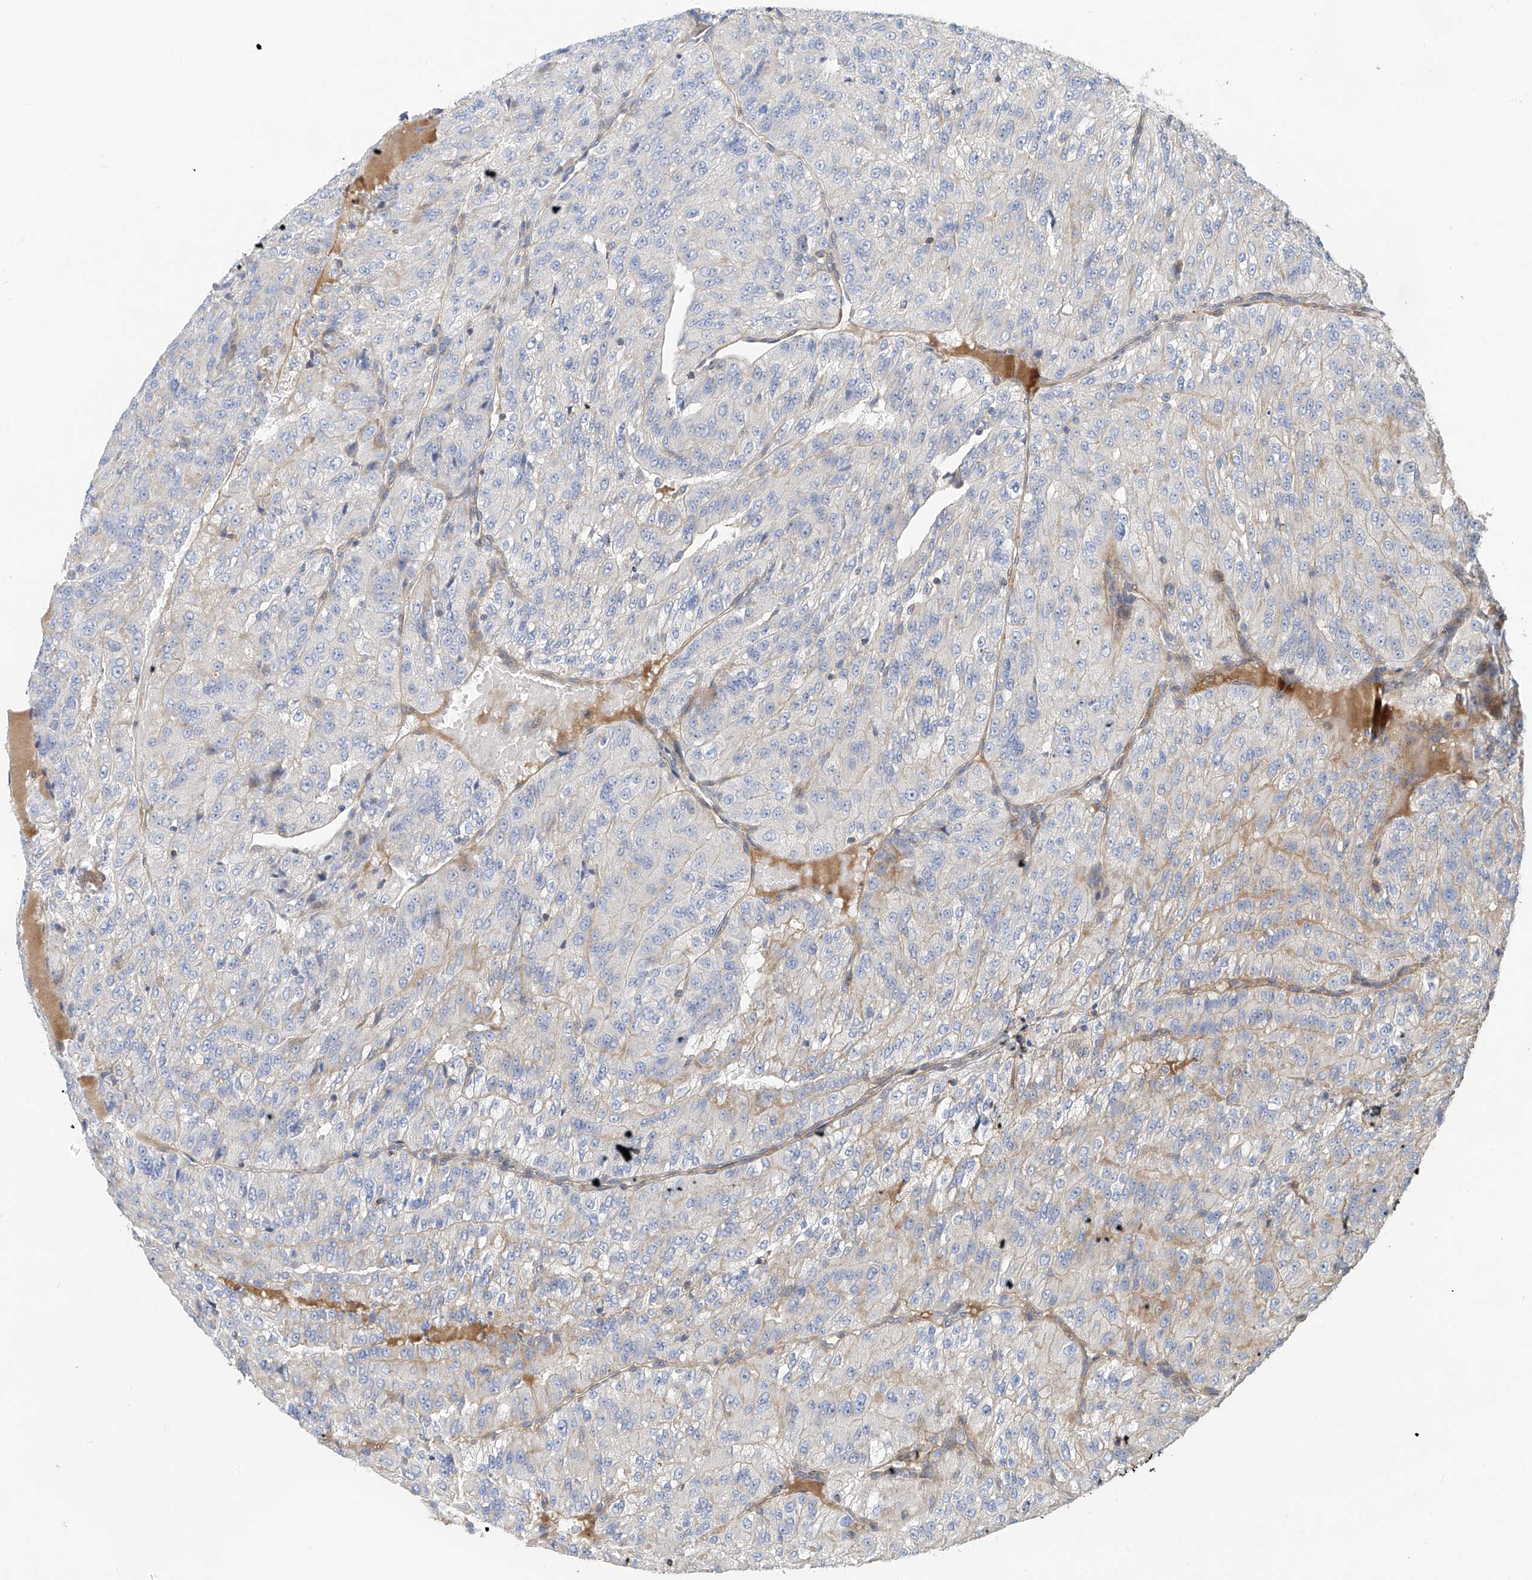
{"staining": {"intensity": "negative", "quantity": "none", "location": "none"}, "tissue": "renal cancer", "cell_type": "Tumor cells", "image_type": "cancer", "snomed": [{"axis": "morphology", "description": "Adenocarcinoma, NOS"}, {"axis": "topography", "description": "Kidney"}], "caption": "The immunohistochemistry (IHC) micrograph has no significant expression in tumor cells of renal adenocarcinoma tissue. (Brightfield microscopy of DAB (3,3'-diaminobenzidine) immunohistochemistry at high magnification).", "gene": "SLC43A3", "patient": {"sex": "female", "age": 63}}